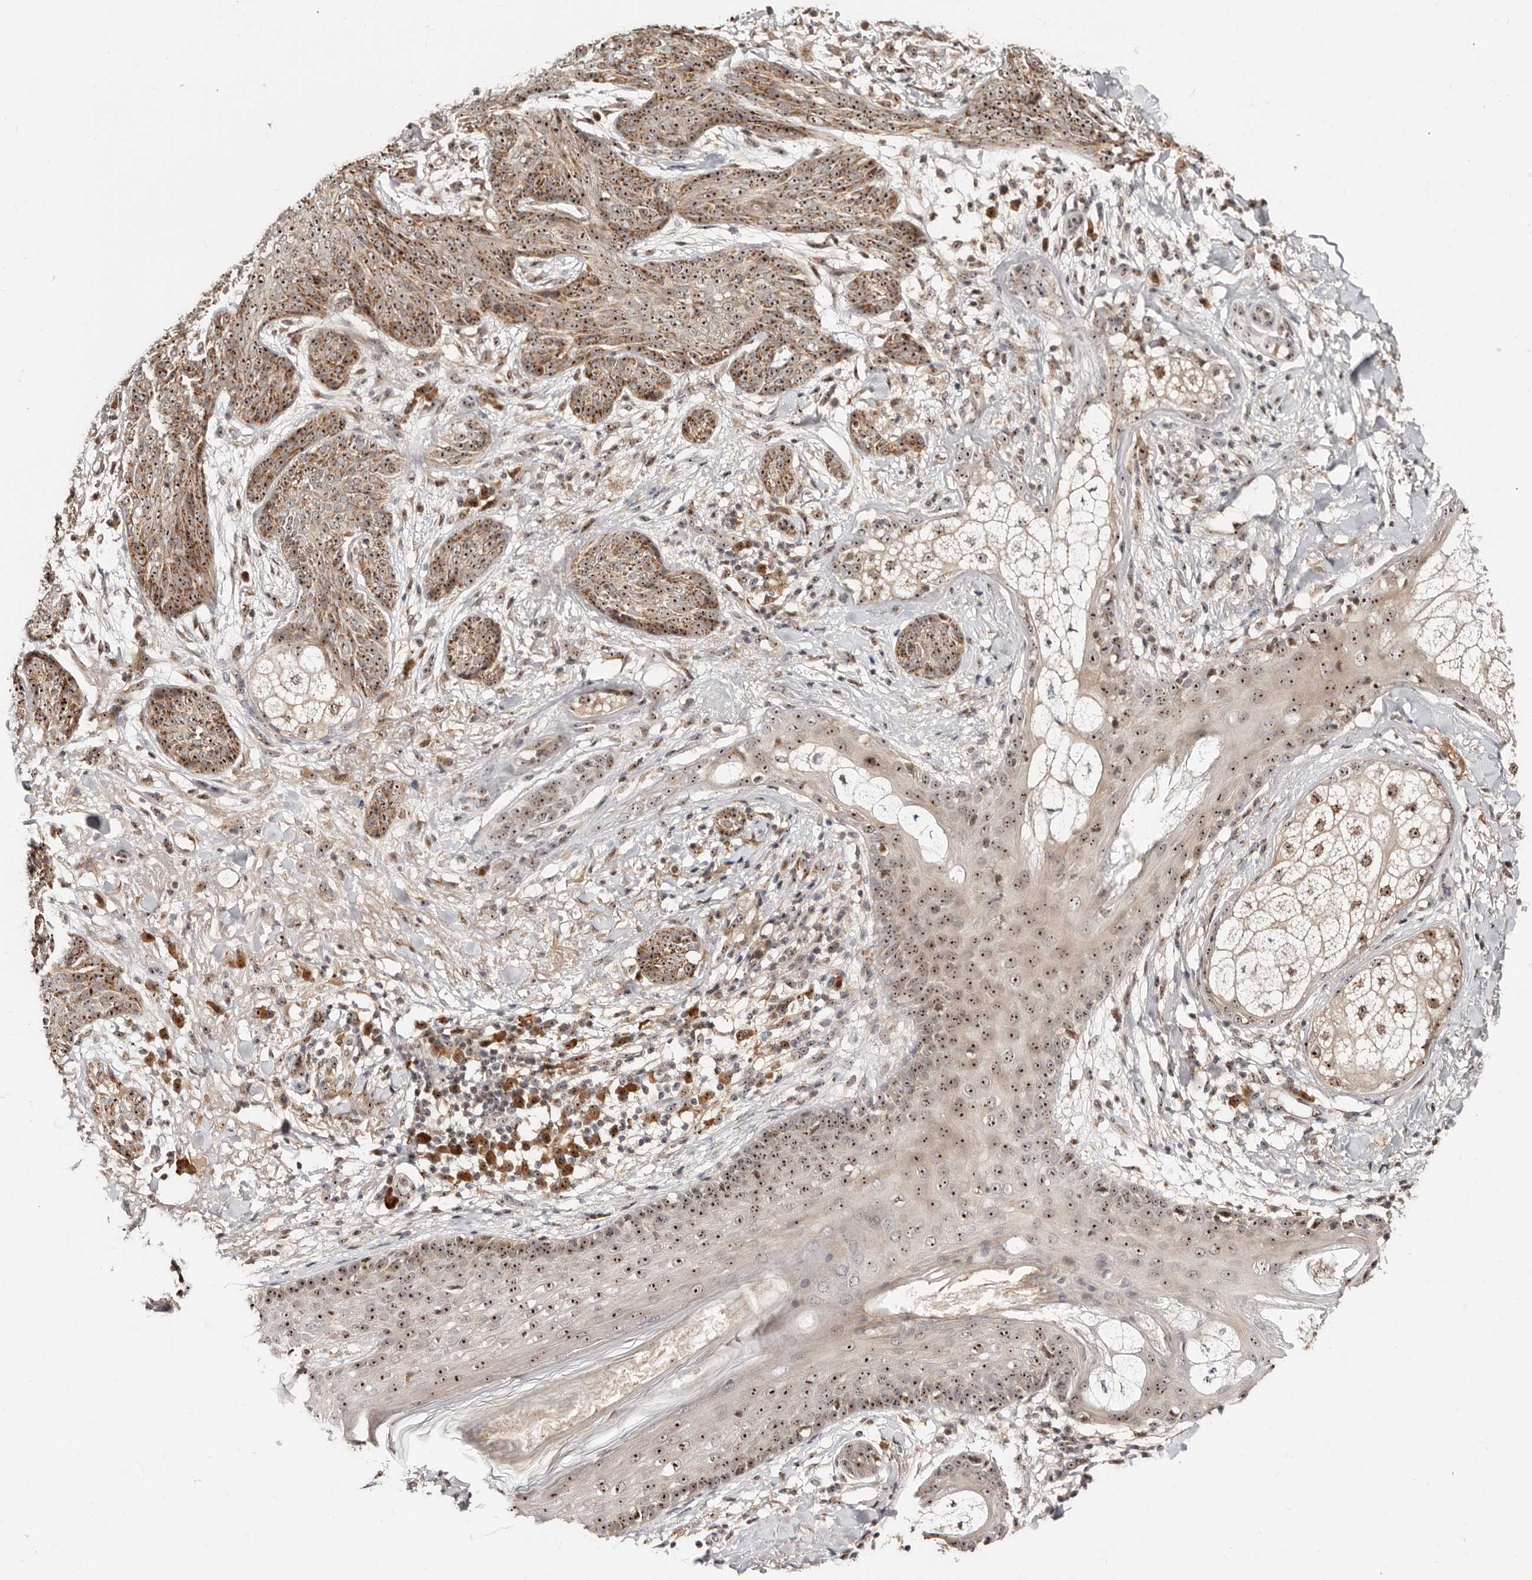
{"staining": {"intensity": "strong", "quantity": ">75%", "location": "nuclear"}, "tissue": "skin cancer", "cell_type": "Tumor cells", "image_type": "cancer", "snomed": [{"axis": "morphology", "description": "Basal cell carcinoma"}, {"axis": "topography", "description": "Skin"}], "caption": "A histopathology image showing strong nuclear positivity in about >75% of tumor cells in skin cancer, as visualized by brown immunohistochemical staining.", "gene": "APOL6", "patient": {"sex": "male", "age": 85}}